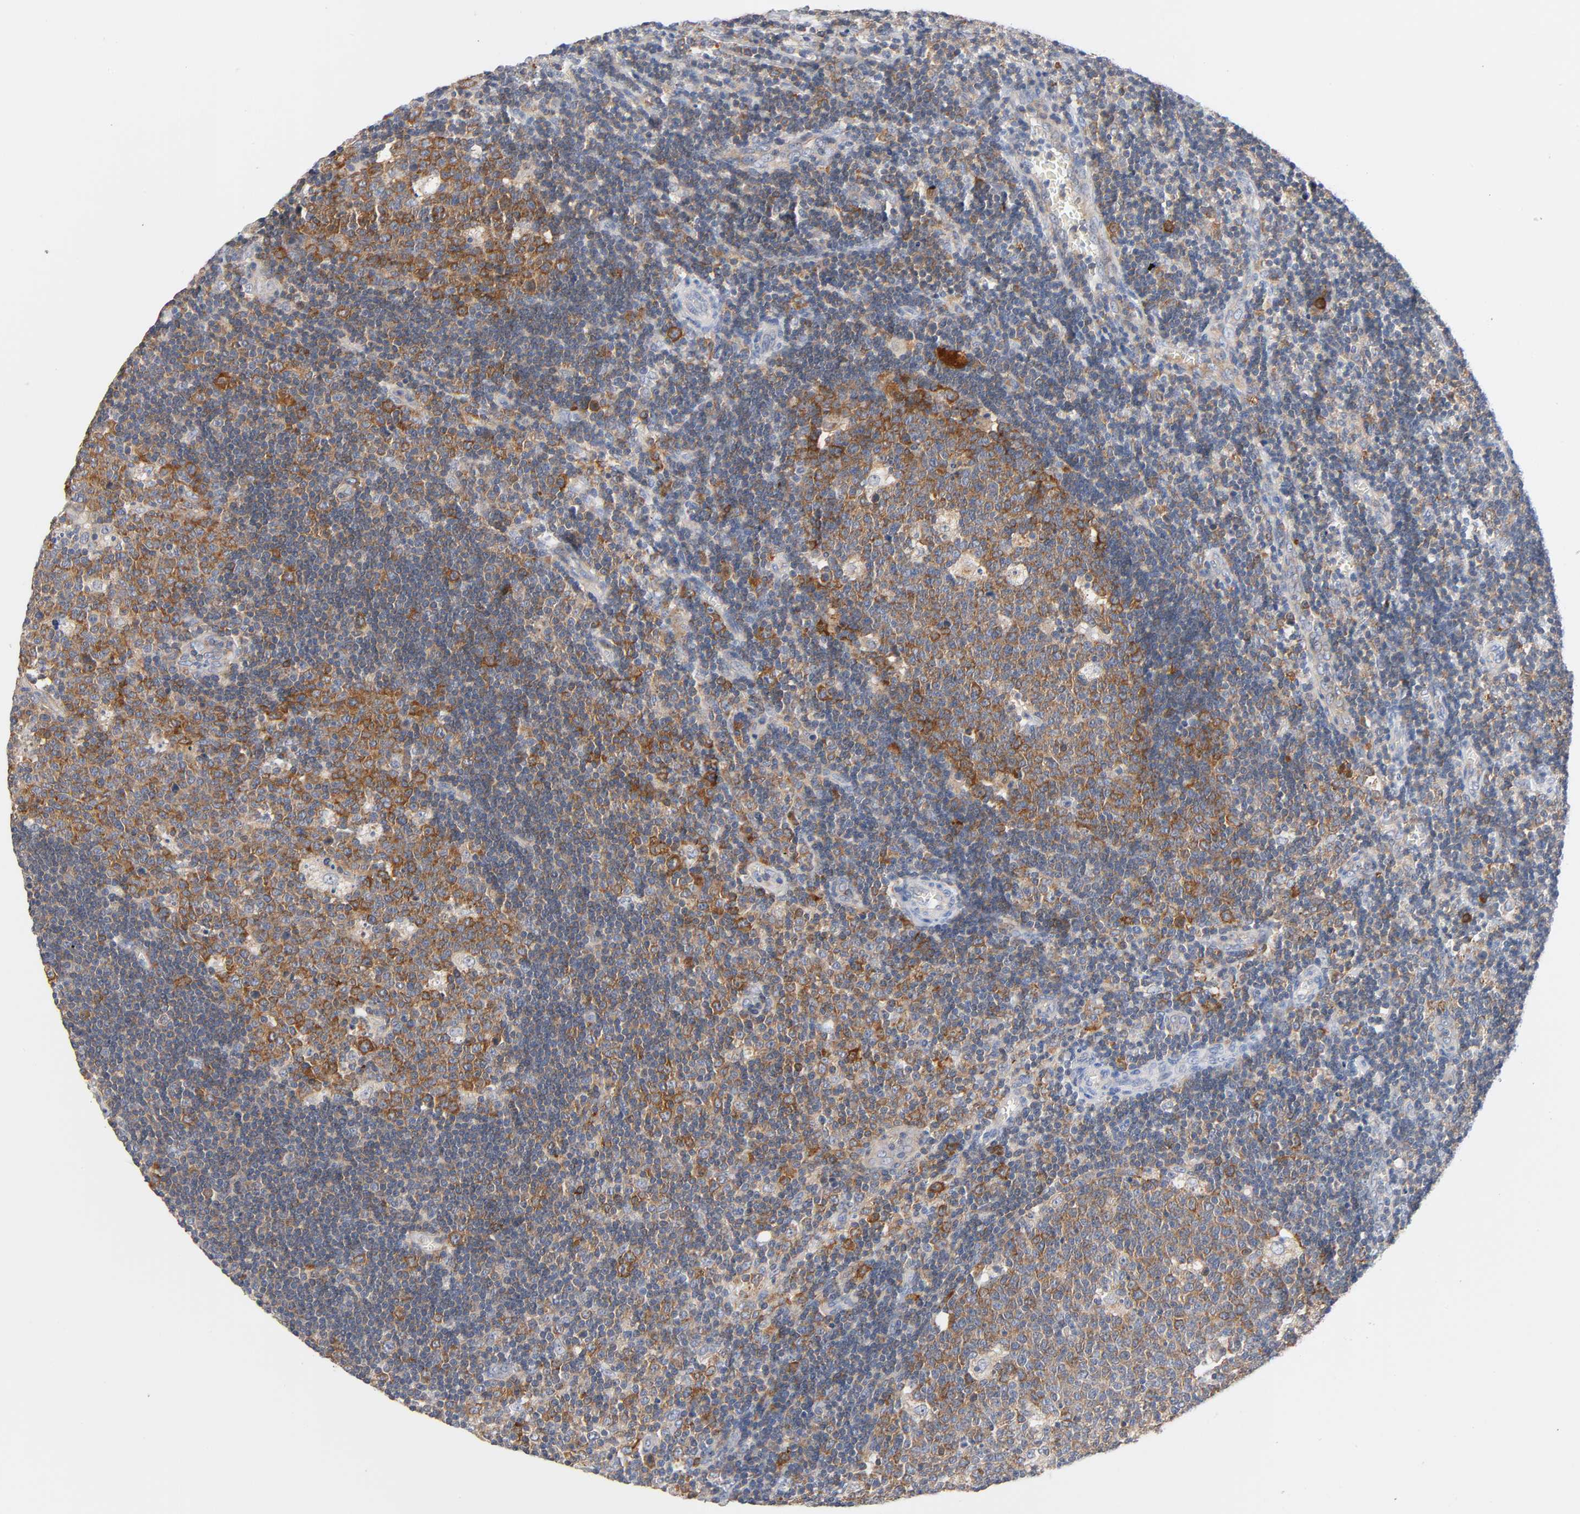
{"staining": {"intensity": "strong", "quantity": ">75%", "location": "cytoplasmic/membranous"}, "tissue": "lymph node", "cell_type": "Germinal center cells", "image_type": "normal", "snomed": [{"axis": "morphology", "description": "Normal tissue, NOS"}, {"axis": "topography", "description": "Lymph node"}, {"axis": "topography", "description": "Salivary gland"}], "caption": "A histopathology image of lymph node stained for a protein shows strong cytoplasmic/membranous brown staining in germinal center cells. Using DAB (brown) and hematoxylin (blue) stains, captured at high magnification using brightfield microscopy.", "gene": "MALT1", "patient": {"sex": "male", "age": 8}}